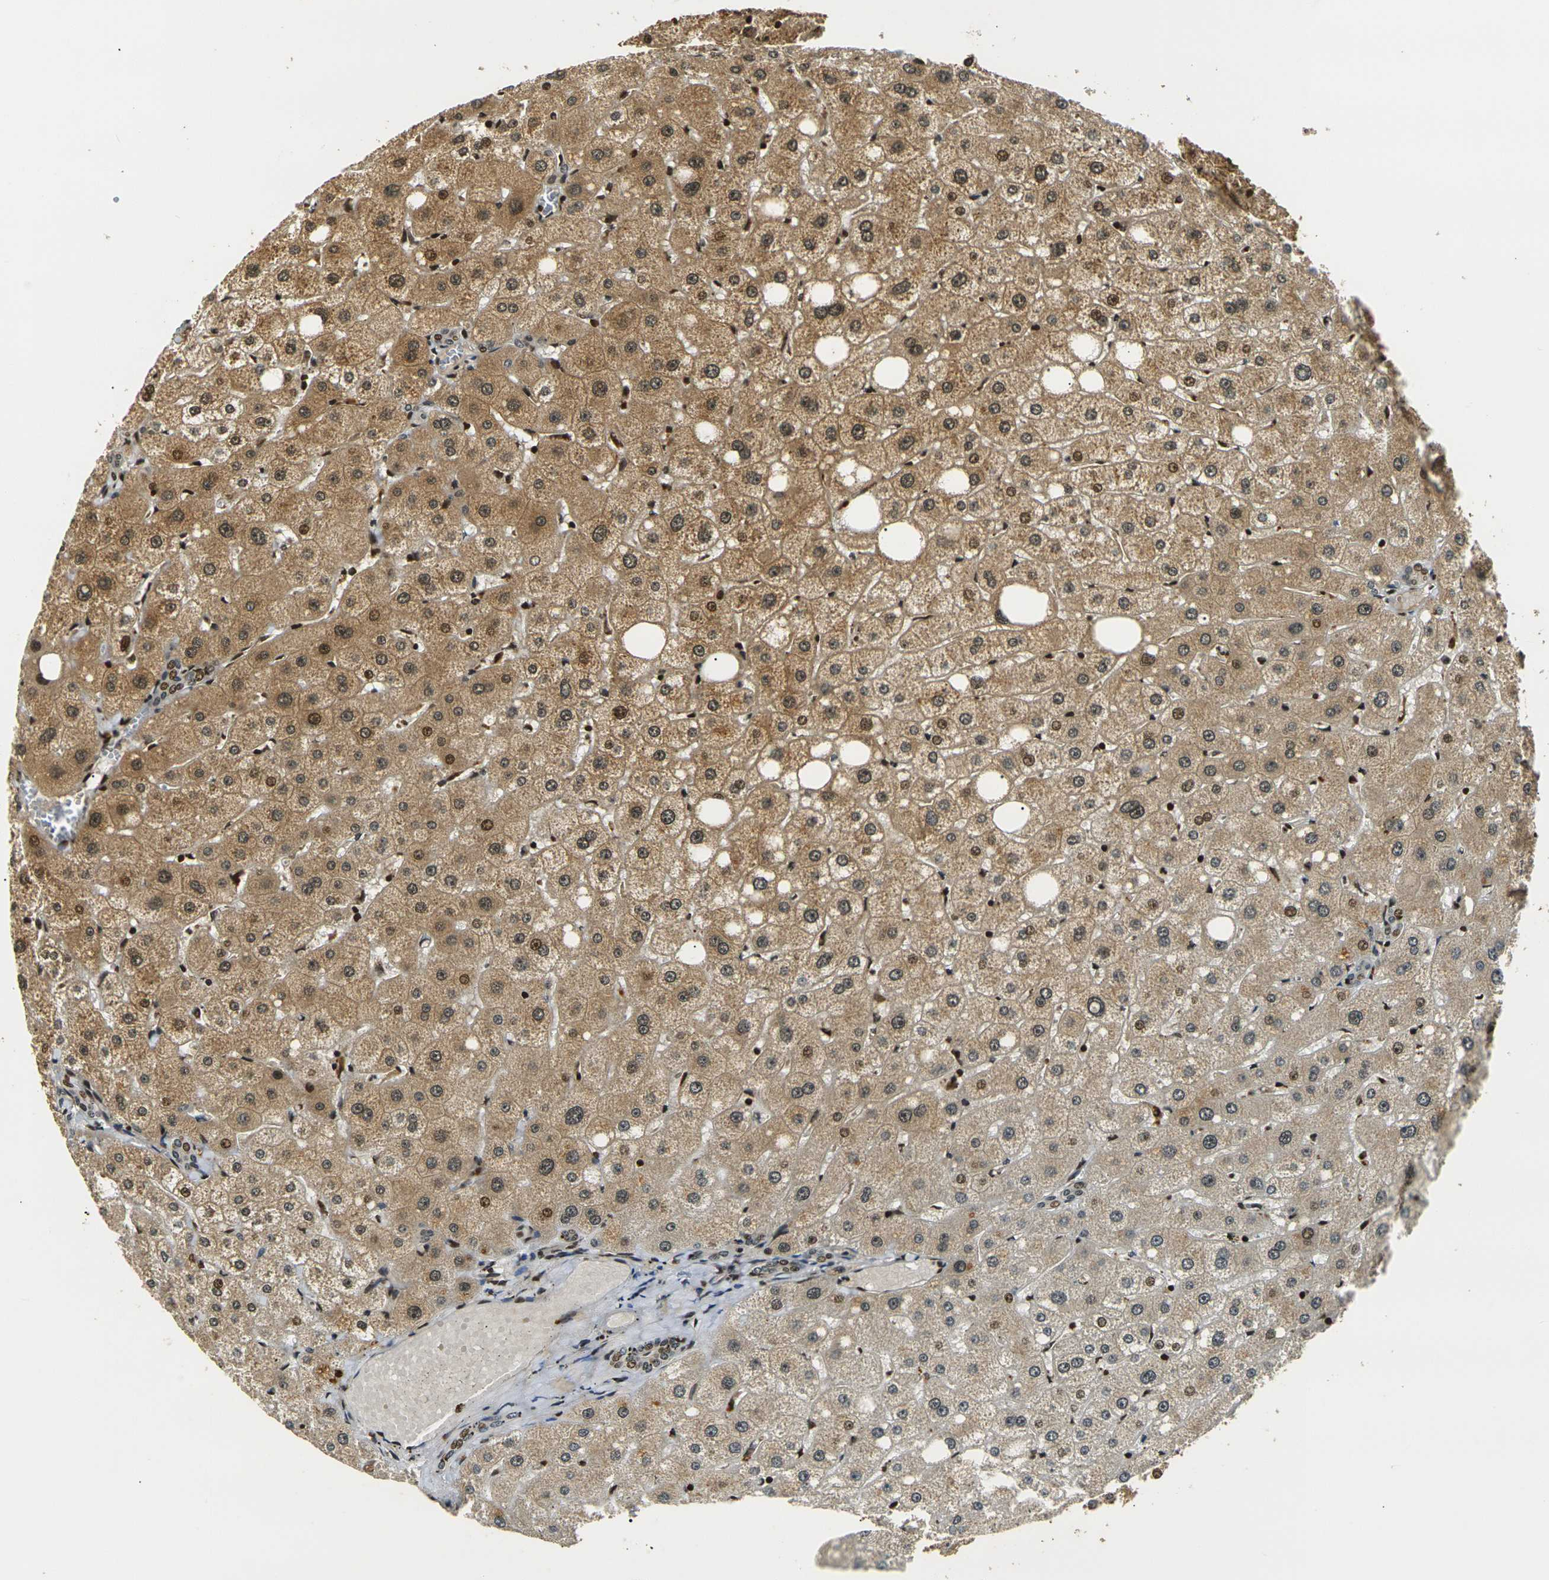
{"staining": {"intensity": "strong", "quantity": "25%-75%", "location": "nuclear"}, "tissue": "liver", "cell_type": "Cholangiocytes", "image_type": "normal", "snomed": [{"axis": "morphology", "description": "Normal tissue, NOS"}, {"axis": "topography", "description": "Liver"}], "caption": "A brown stain shows strong nuclear staining of a protein in cholangiocytes of benign liver. (Brightfield microscopy of DAB IHC at high magnification).", "gene": "ACTL6A", "patient": {"sex": "male", "age": 73}}